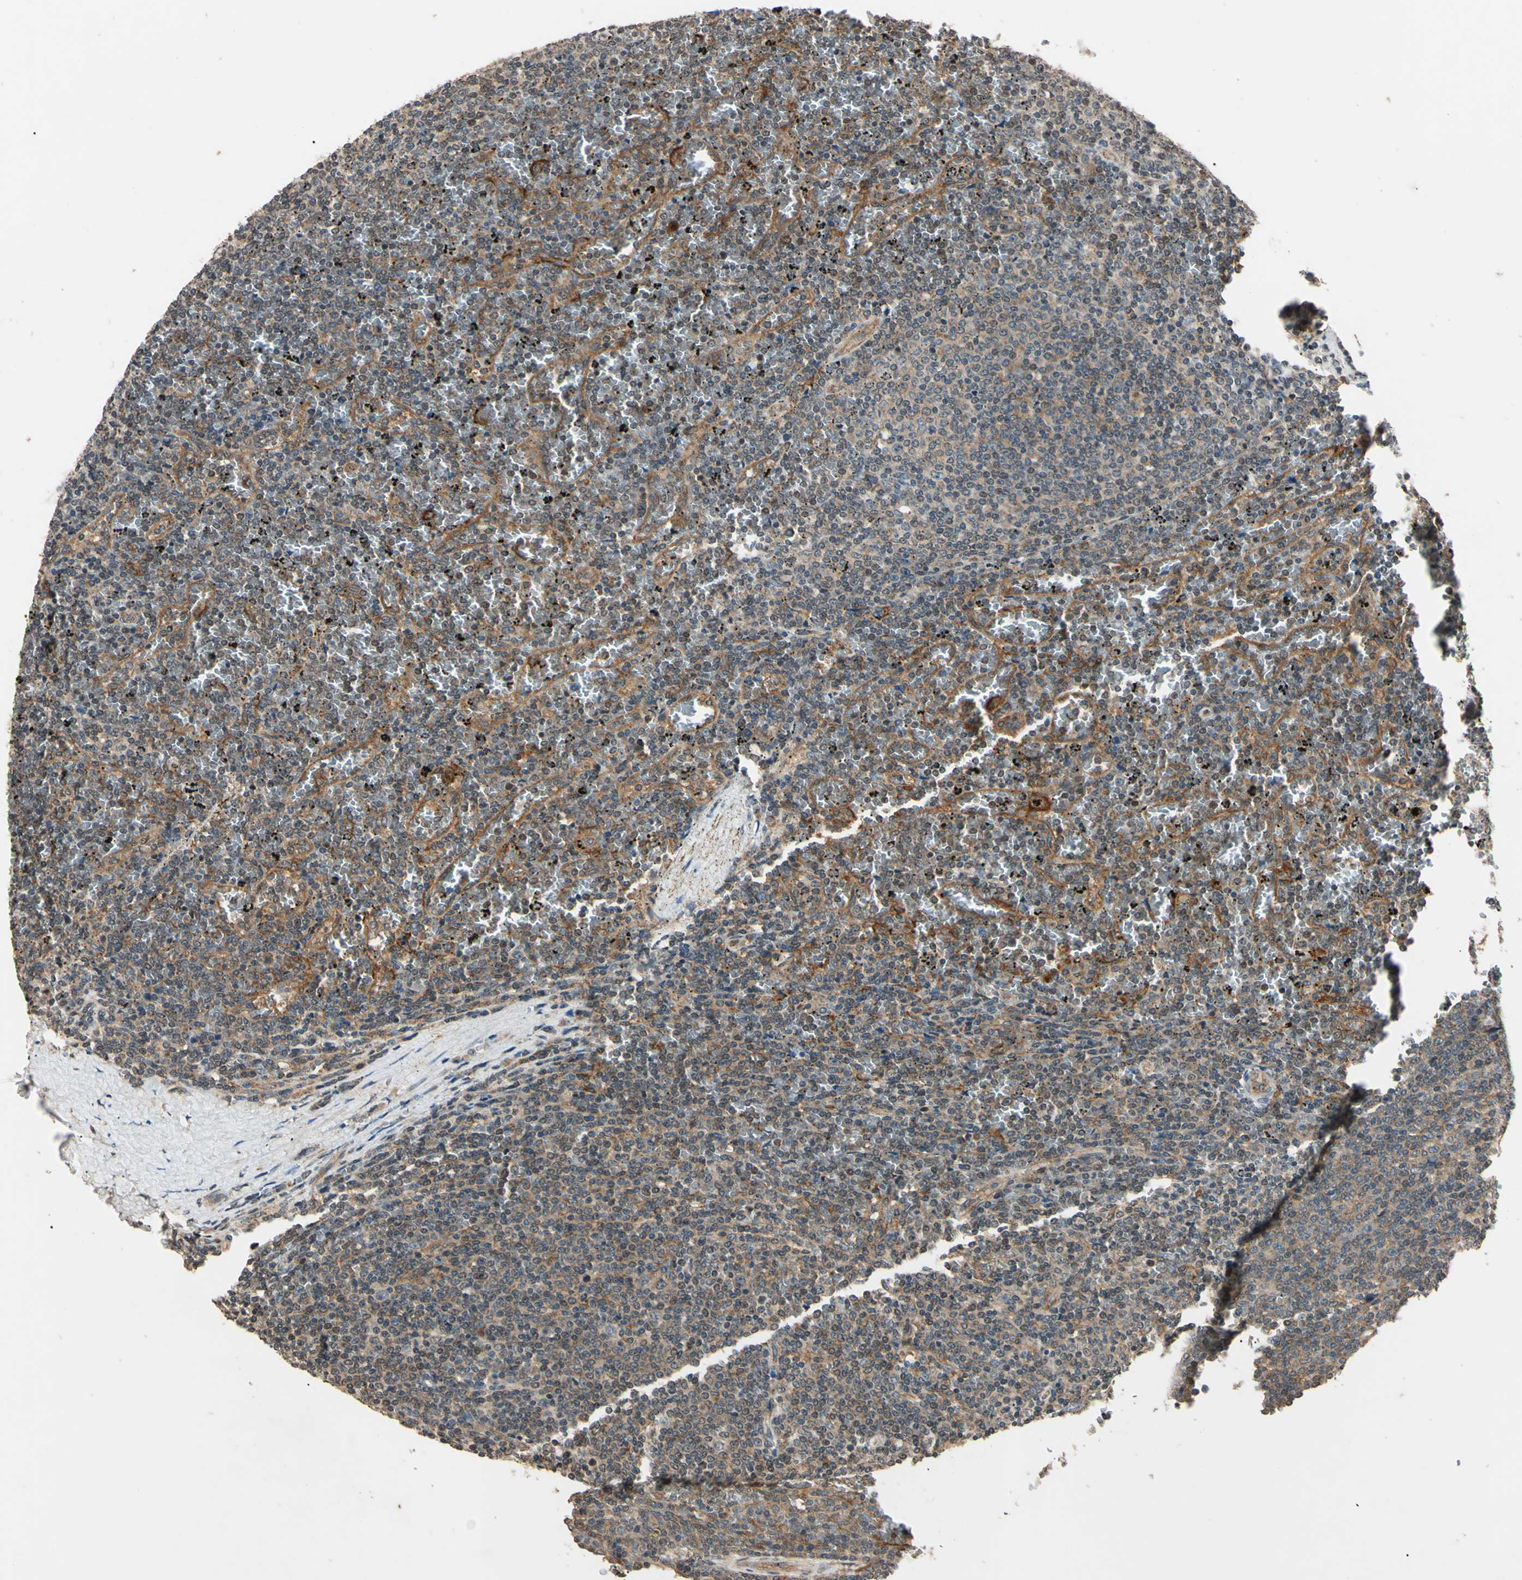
{"staining": {"intensity": "weak", "quantity": "25%-75%", "location": "cytoplasmic/membranous"}, "tissue": "lymphoma", "cell_type": "Tumor cells", "image_type": "cancer", "snomed": [{"axis": "morphology", "description": "Malignant lymphoma, non-Hodgkin's type, Low grade"}, {"axis": "topography", "description": "Spleen"}], "caption": "DAB immunohistochemical staining of human malignant lymphoma, non-Hodgkin's type (low-grade) shows weak cytoplasmic/membranous protein positivity in about 25%-75% of tumor cells. The protein is stained brown, and the nuclei are stained in blue (DAB (3,3'-diaminobenzidine) IHC with brightfield microscopy, high magnification).", "gene": "EPN1", "patient": {"sex": "female", "age": 77}}